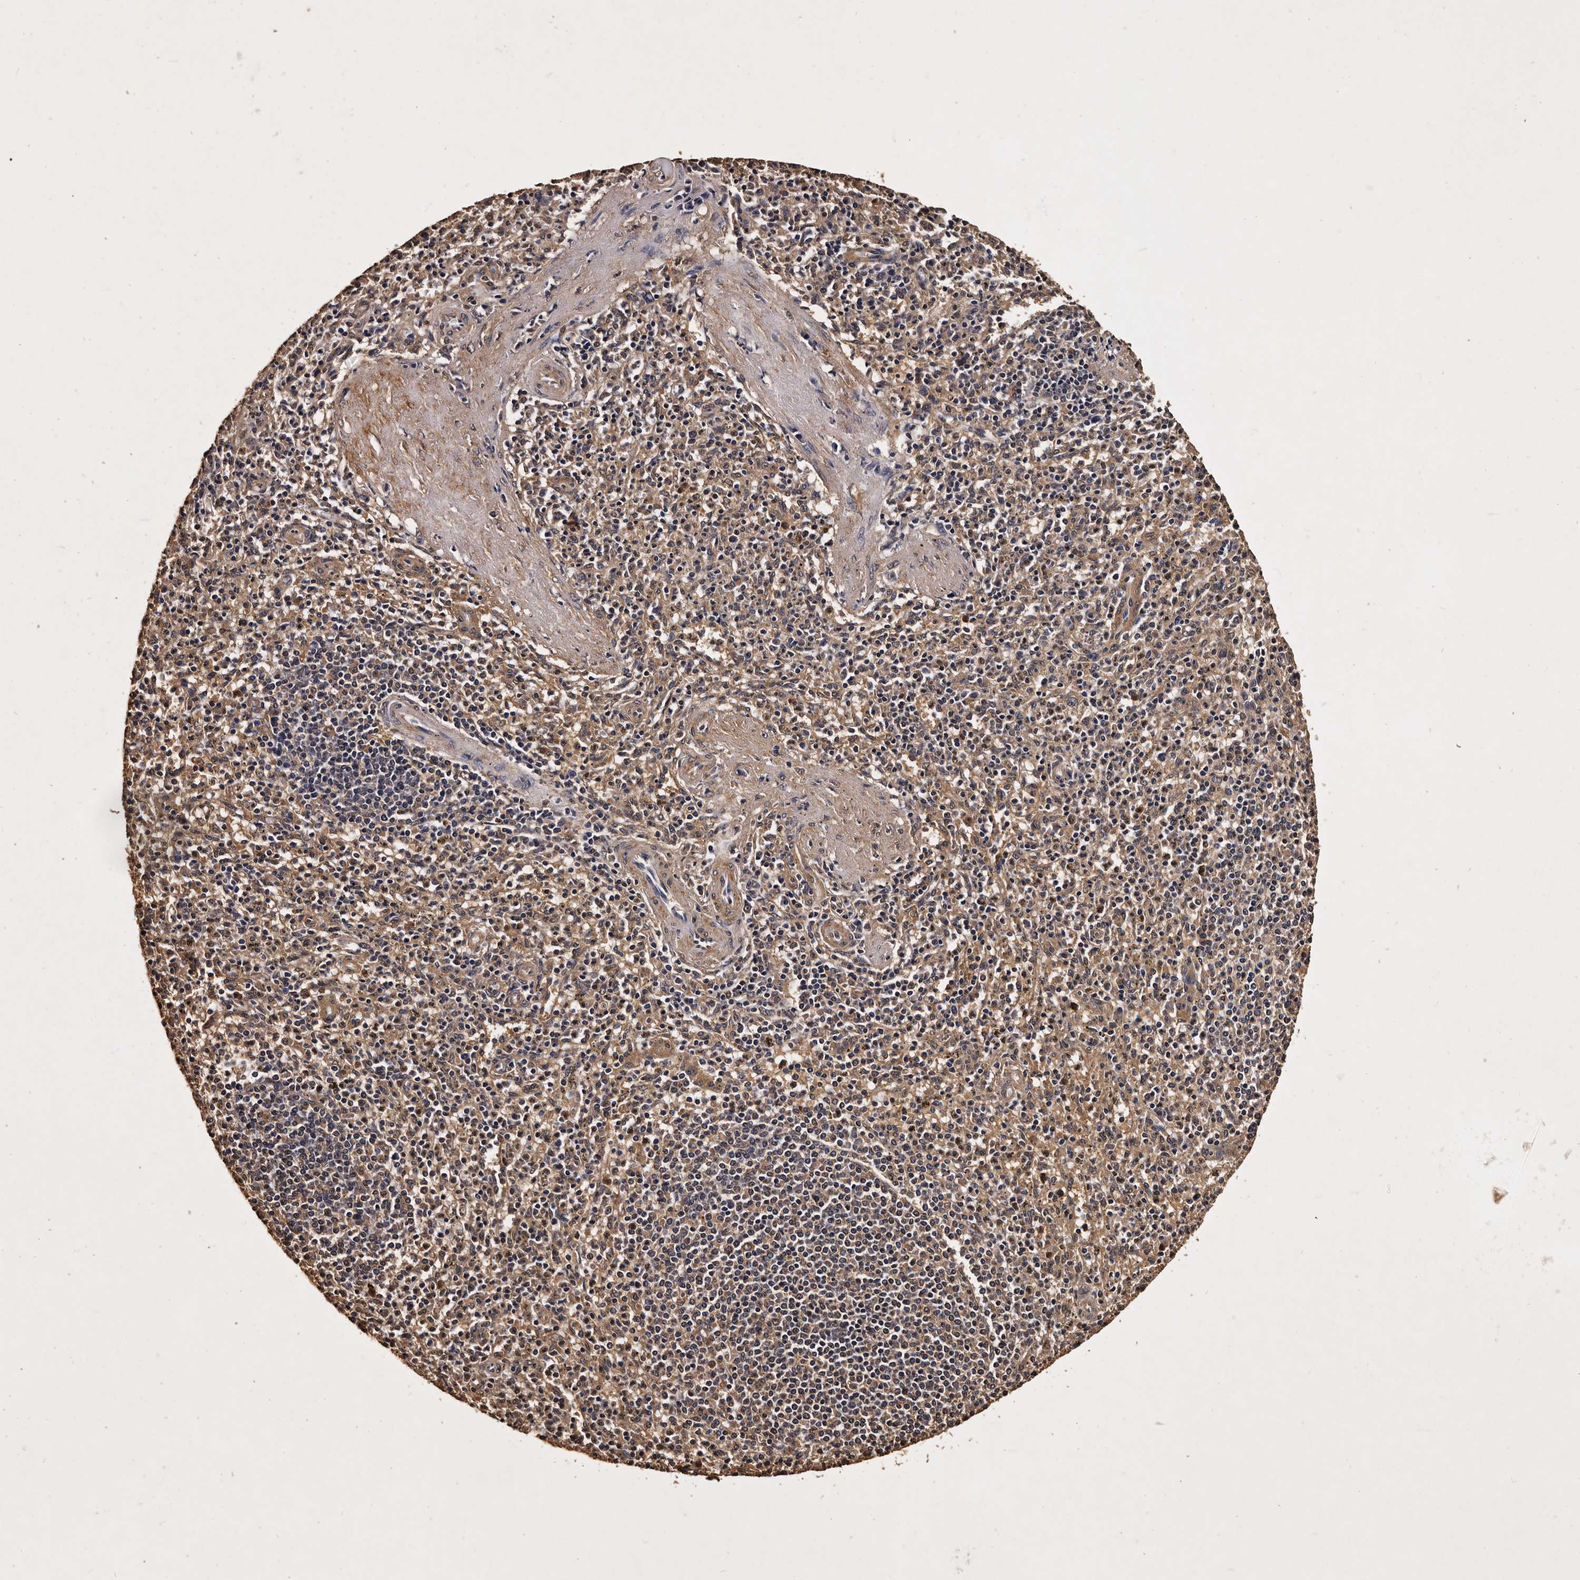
{"staining": {"intensity": "moderate", "quantity": "25%-75%", "location": "cytoplasmic/membranous,nuclear"}, "tissue": "spleen", "cell_type": "Cells in red pulp", "image_type": "normal", "snomed": [{"axis": "morphology", "description": "Normal tissue, NOS"}, {"axis": "topography", "description": "Spleen"}], "caption": "A brown stain labels moderate cytoplasmic/membranous,nuclear staining of a protein in cells in red pulp of unremarkable spleen. The staining was performed using DAB (3,3'-diaminobenzidine) to visualize the protein expression in brown, while the nuclei were stained in blue with hematoxylin (Magnification: 20x).", "gene": "PARS2", "patient": {"sex": "male", "age": 72}}